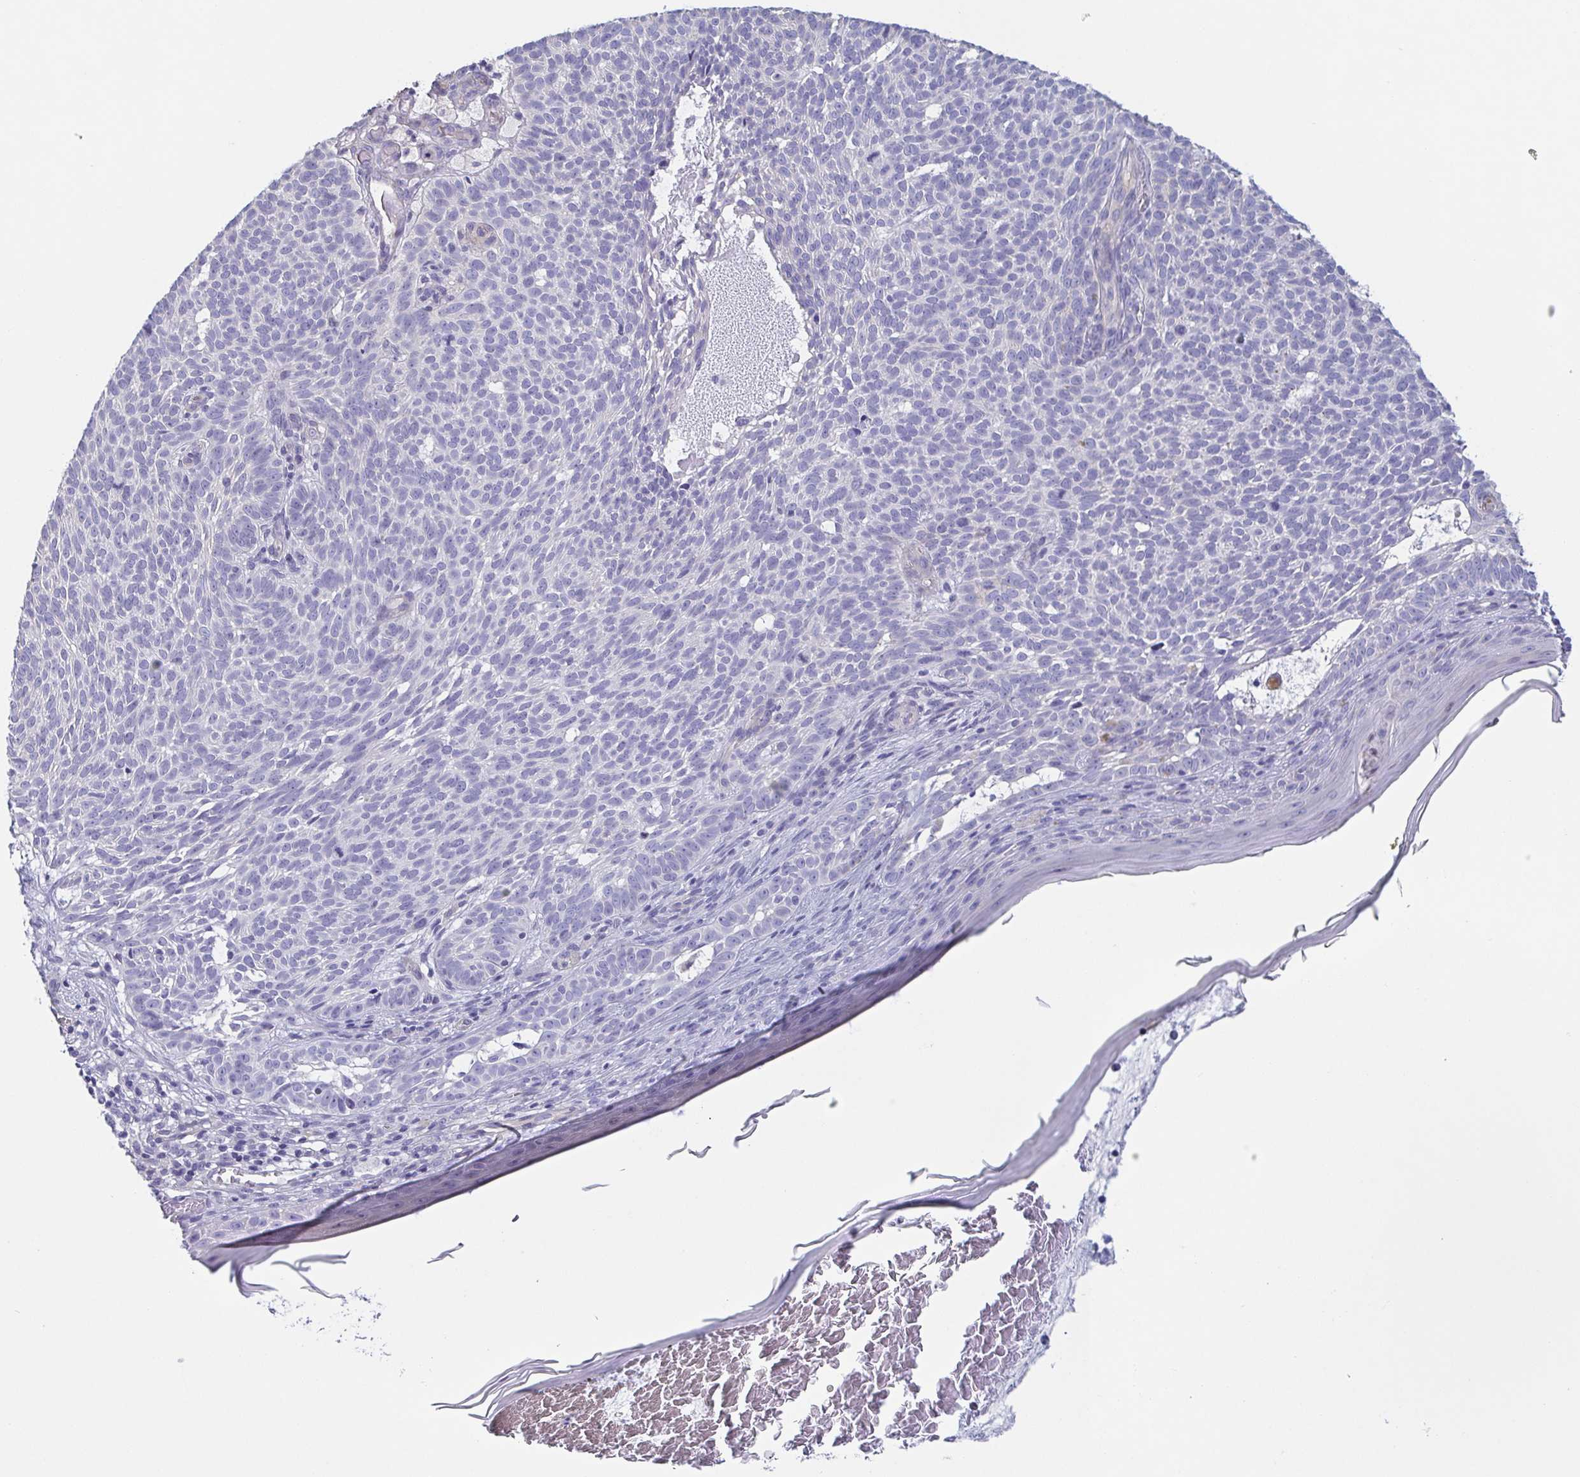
{"staining": {"intensity": "negative", "quantity": "none", "location": "none"}, "tissue": "skin cancer", "cell_type": "Tumor cells", "image_type": "cancer", "snomed": [{"axis": "morphology", "description": "Basal cell carcinoma"}, {"axis": "topography", "description": "Skin"}], "caption": "The histopathology image displays no significant expression in tumor cells of skin cancer.", "gene": "PRR4", "patient": {"sex": "male", "age": 78}}